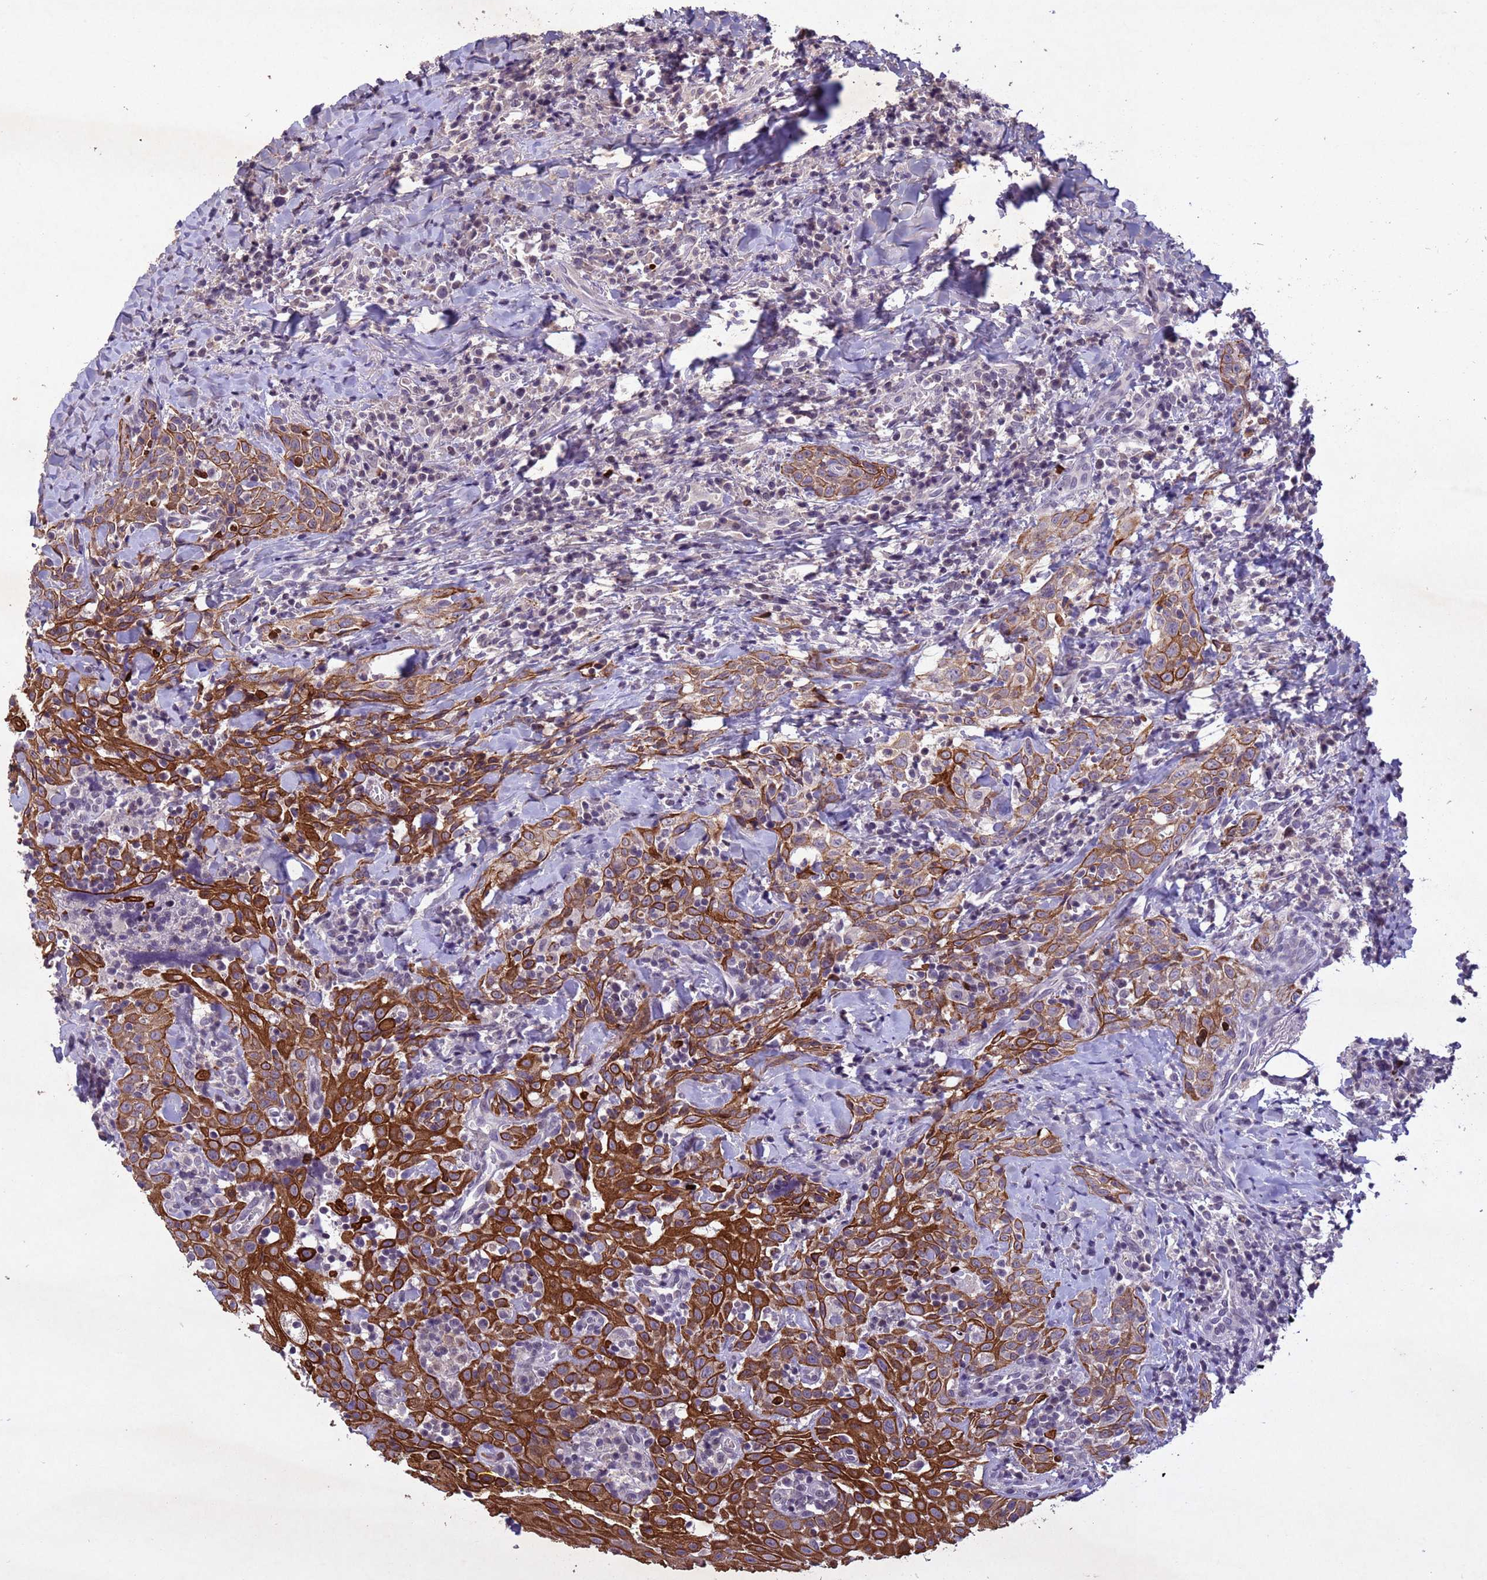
{"staining": {"intensity": "strong", "quantity": ">75%", "location": "cytoplasmic/membranous"}, "tissue": "head and neck cancer", "cell_type": "Tumor cells", "image_type": "cancer", "snomed": [{"axis": "morphology", "description": "Squamous cell carcinoma, NOS"}, {"axis": "topography", "description": "Head-Neck"}], "caption": "Immunohistochemistry staining of squamous cell carcinoma (head and neck), which reveals high levels of strong cytoplasmic/membranous staining in about >75% of tumor cells indicating strong cytoplasmic/membranous protein positivity. The staining was performed using DAB (3,3'-diaminobenzidine) (brown) for protein detection and nuclei were counterstained in hematoxylin (blue).", "gene": "NLRP11", "patient": {"sex": "female", "age": 70}}